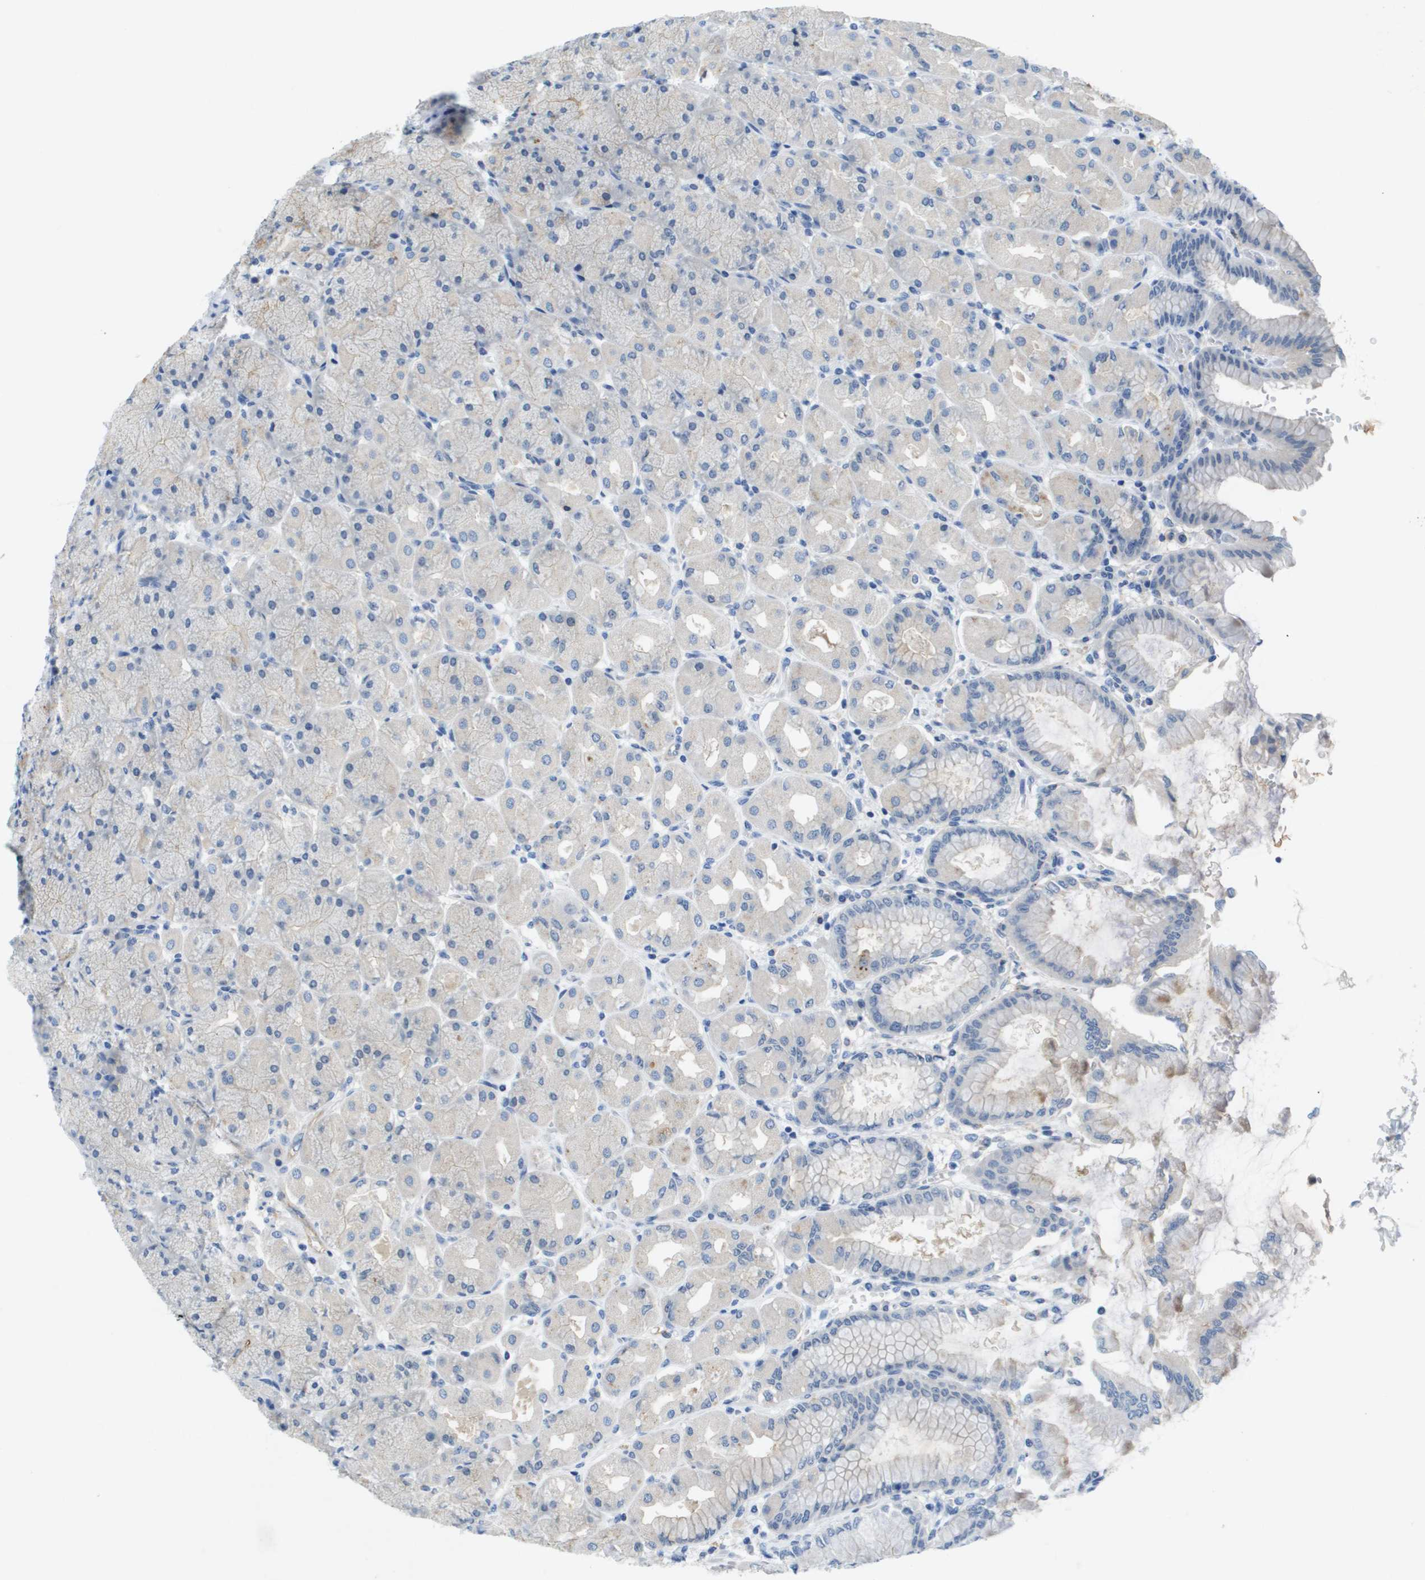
{"staining": {"intensity": "weak", "quantity": "<25%", "location": "cytoplasmic/membranous"}, "tissue": "stomach", "cell_type": "Glandular cells", "image_type": "normal", "snomed": [{"axis": "morphology", "description": "Normal tissue, NOS"}, {"axis": "topography", "description": "Stomach, upper"}], "caption": "The photomicrograph displays no staining of glandular cells in unremarkable stomach. (DAB (3,3'-diaminobenzidine) immunohistochemistry visualized using brightfield microscopy, high magnification).", "gene": "LIPG", "patient": {"sex": "female", "age": 56}}